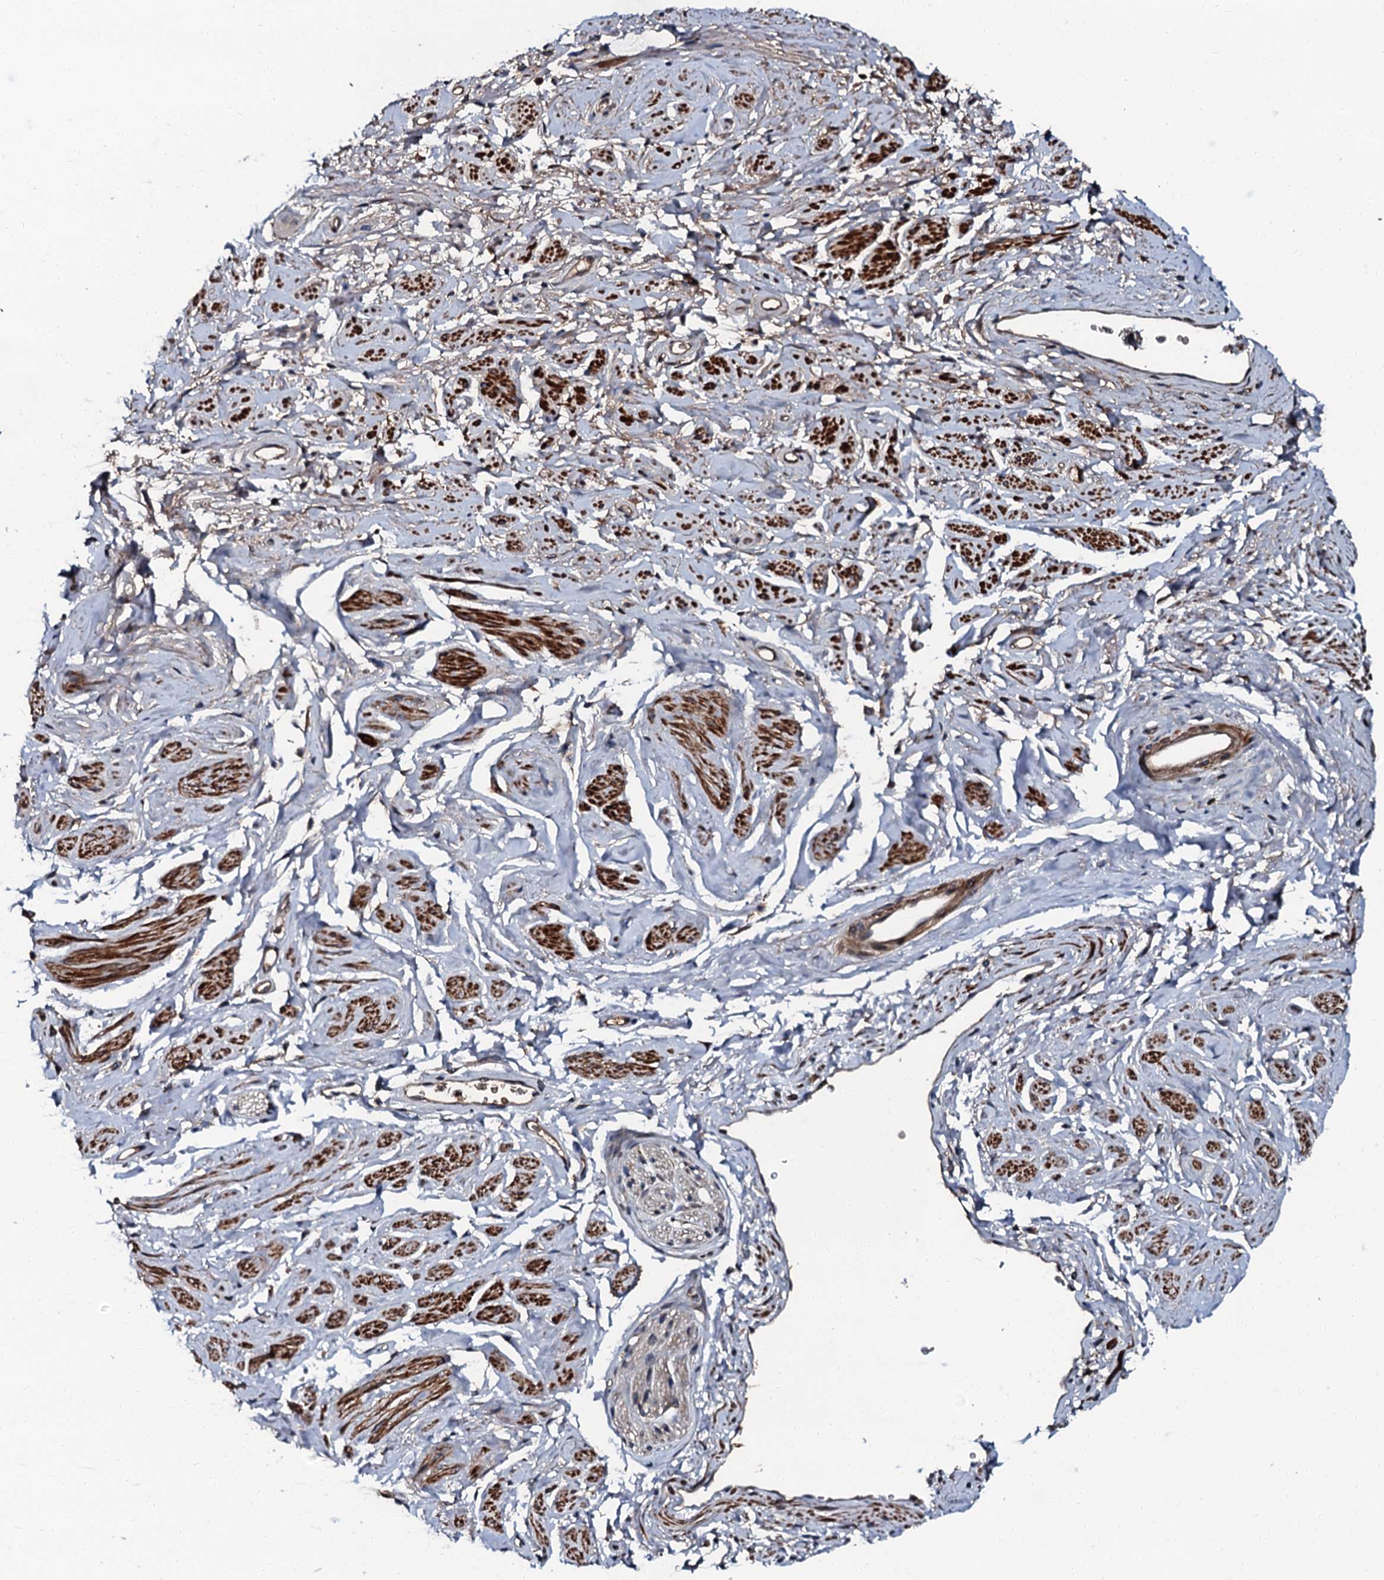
{"staining": {"intensity": "moderate", "quantity": ">75%", "location": "cytoplasmic/membranous"}, "tissue": "adipose tissue", "cell_type": "Adipocytes", "image_type": "normal", "snomed": [{"axis": "morphology", "description": "Normal tissue, NOS"}, {"axis": "morphology", "description": "Adenocarcinoma, NOS"}, {"axis": "topography", "description": "Rectum"}, {"axis": "topography", "description": "Vagina"}, {"axis": "topography", "description": "Peripheral nerve tissue"}], "caption": "DAB (3,3'-diaminobenzidine) immunohistochemical staining of unremarkable adipose tissue demonstrates moderate cytoplasmic/membranous protein staining in about >75% of adipocytes. The staining is performed using DAB brown chromogen to label protein expression. The nuclei are counter-stained blue using hematoxylin.", "gene": "N4BP1", "patient": {"sex": "female", "age": 71}}